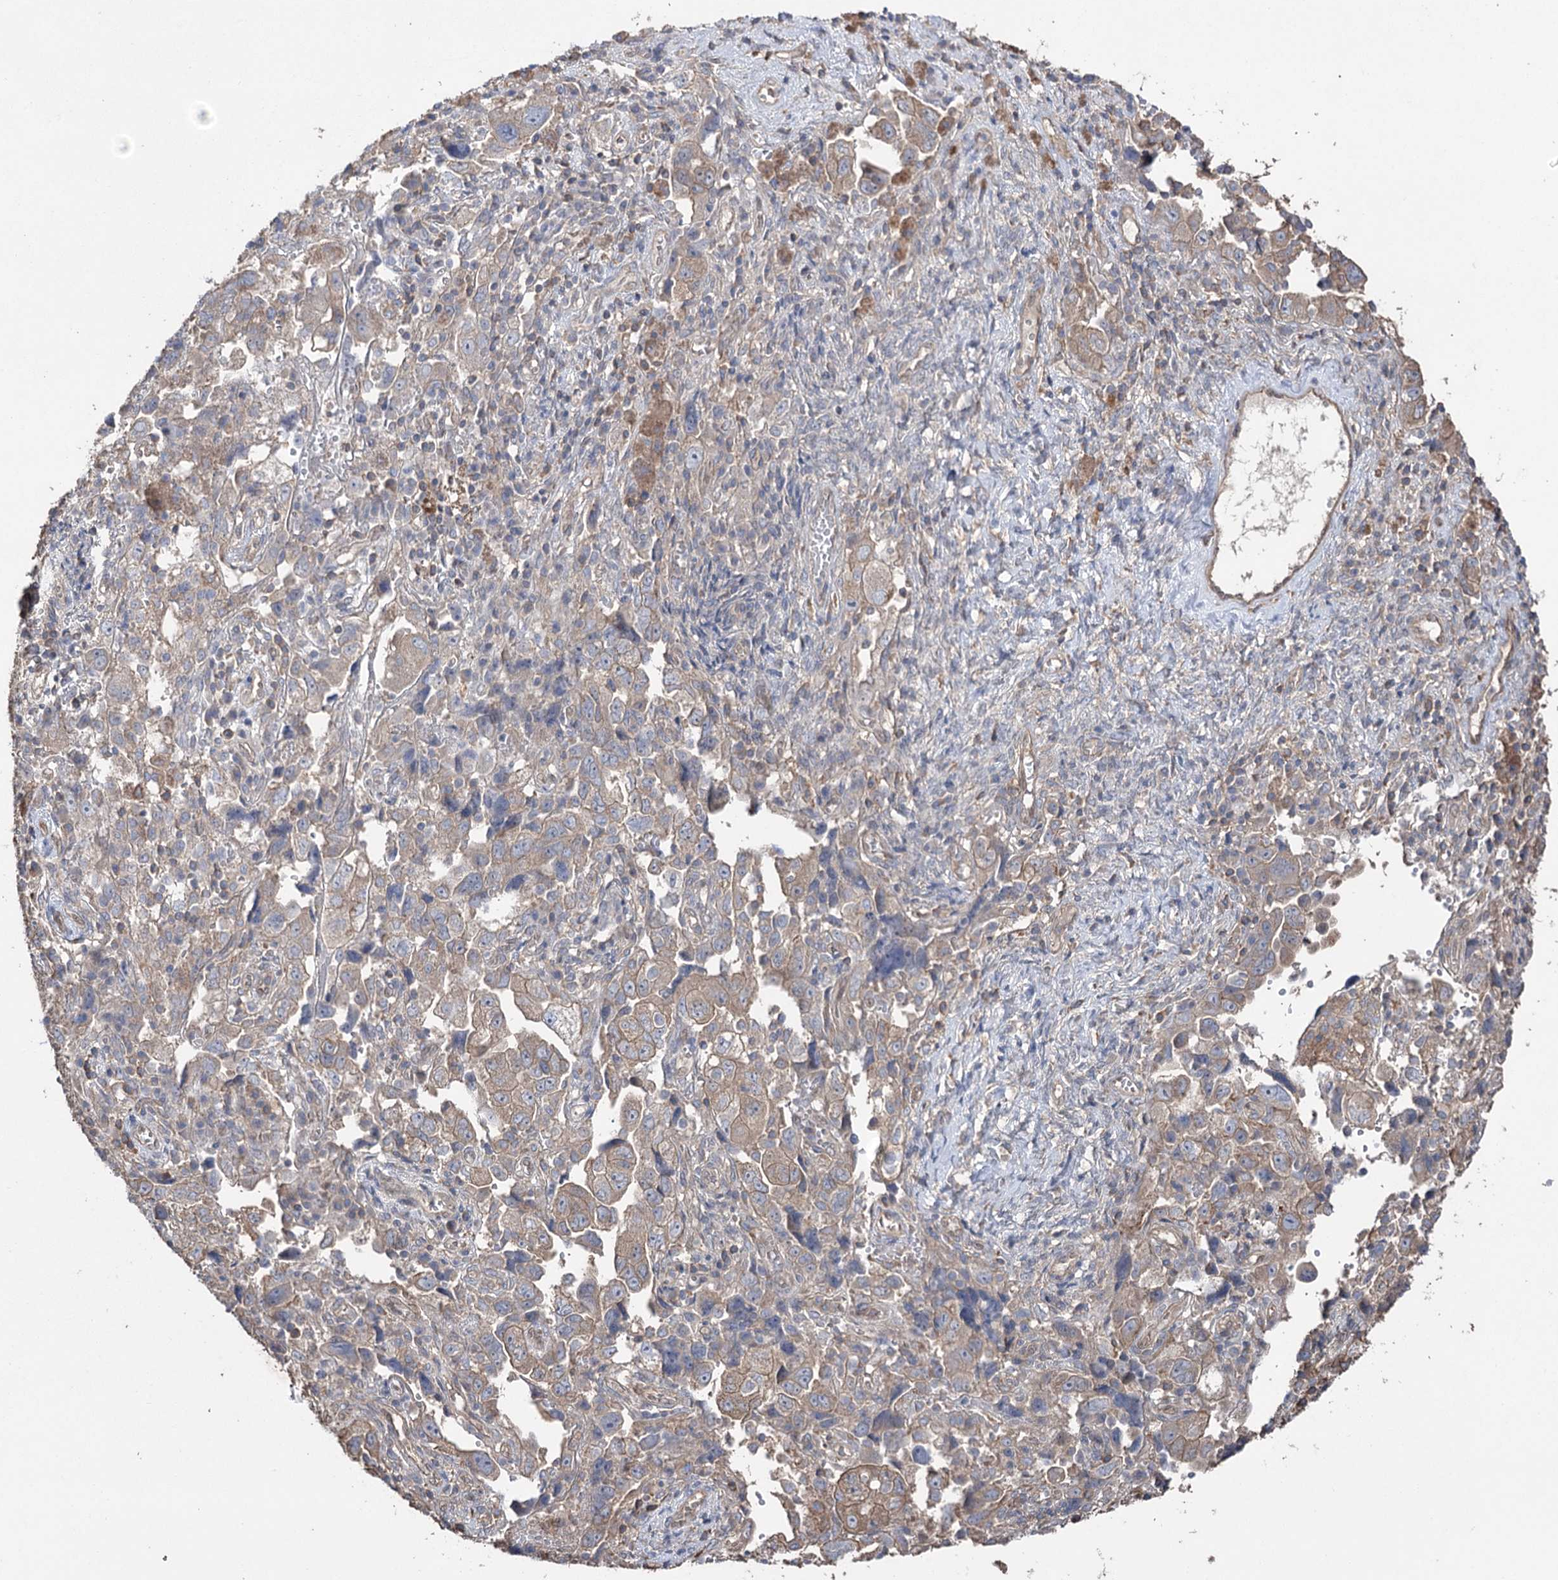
{"staining": {"intensity": "weak", "quantity": "25%-75%", "location": "cytoplasmic/membranous"}, "tissue": "ovarian cancer", "cell_type": "Tumor cells", "image_type": "cancer", "snomed": [{"axis": "morphology", "description": "Carcinoma, NOS"}, {"axis": "morphology", "description": "Cystadenocarcinoma, serous, NOS"}, {"axis": "topography", "description": "Ovary"}], "caption": "Ovarian cancer (serous cystadenocarcinoma) stained with DAB IHC displays low levels of weak cytoplasmic/membranous staining in approximately 25%-75% of tumor cells.", "gene": "FAM13B", "patient": {"sex": "female", "age": 69}}